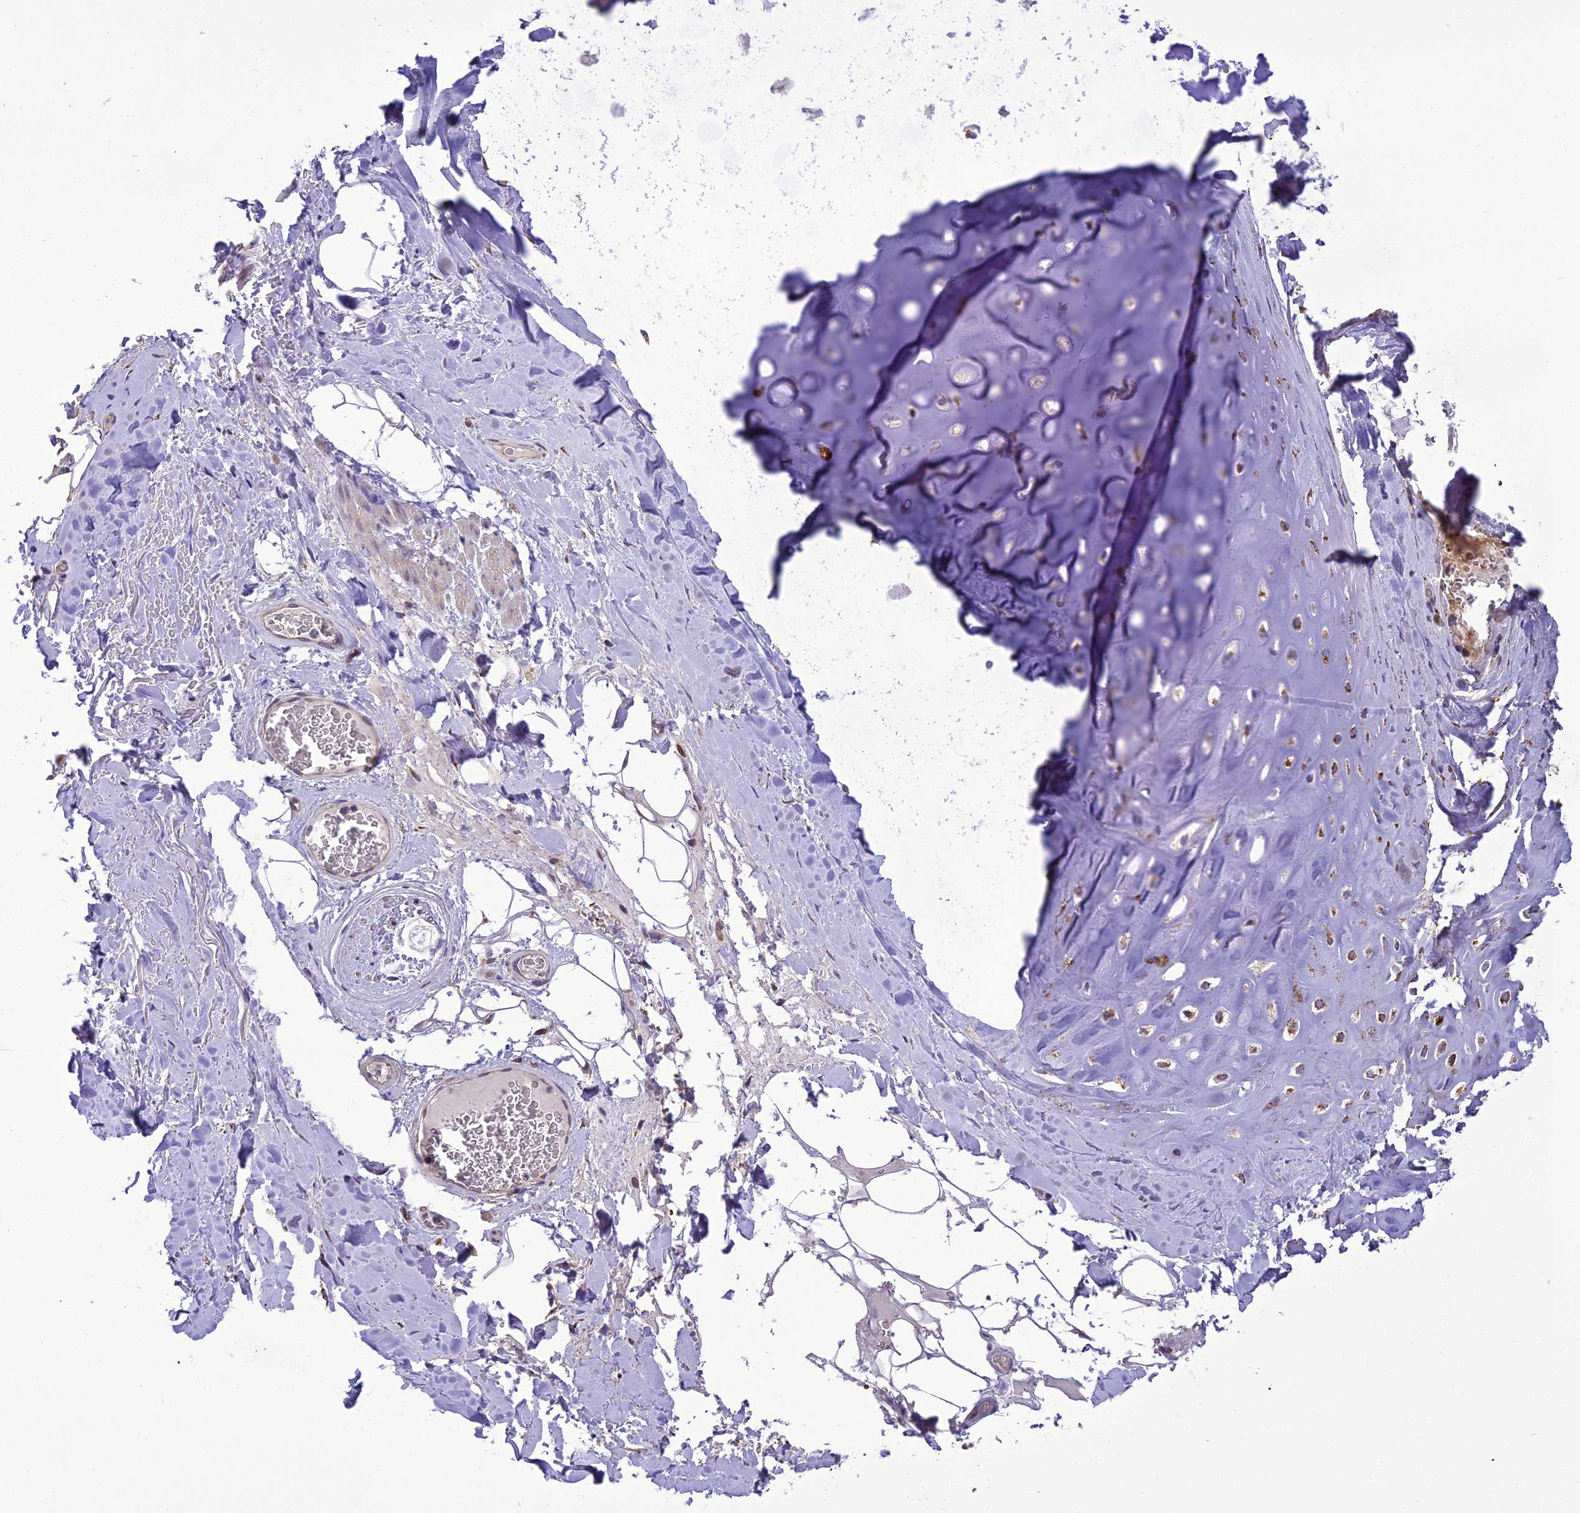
{"staining": {"intensity": "weak", "quantity": "25%-75%", "location": "cytoplasmic/membranous"}, "tissue": "adipose tissue", "cell_type": "Adipocytes", "image_type": "normal", "snomed": [{"axis": "morphology", "description": "Normal tissue, NOS"}, {"axis": "topography", "description": "Cartilage tissue"}], "caption": "A brown stain shows weak cytoplasmic/membranous staining of a protein in adipocytes of benign adipose tissue. The protein of interest is shown in brown color, while the nuclei are stained blue.", "gene": "ENSG00000260272", "patient": {"sex": "female", "age": 63}}